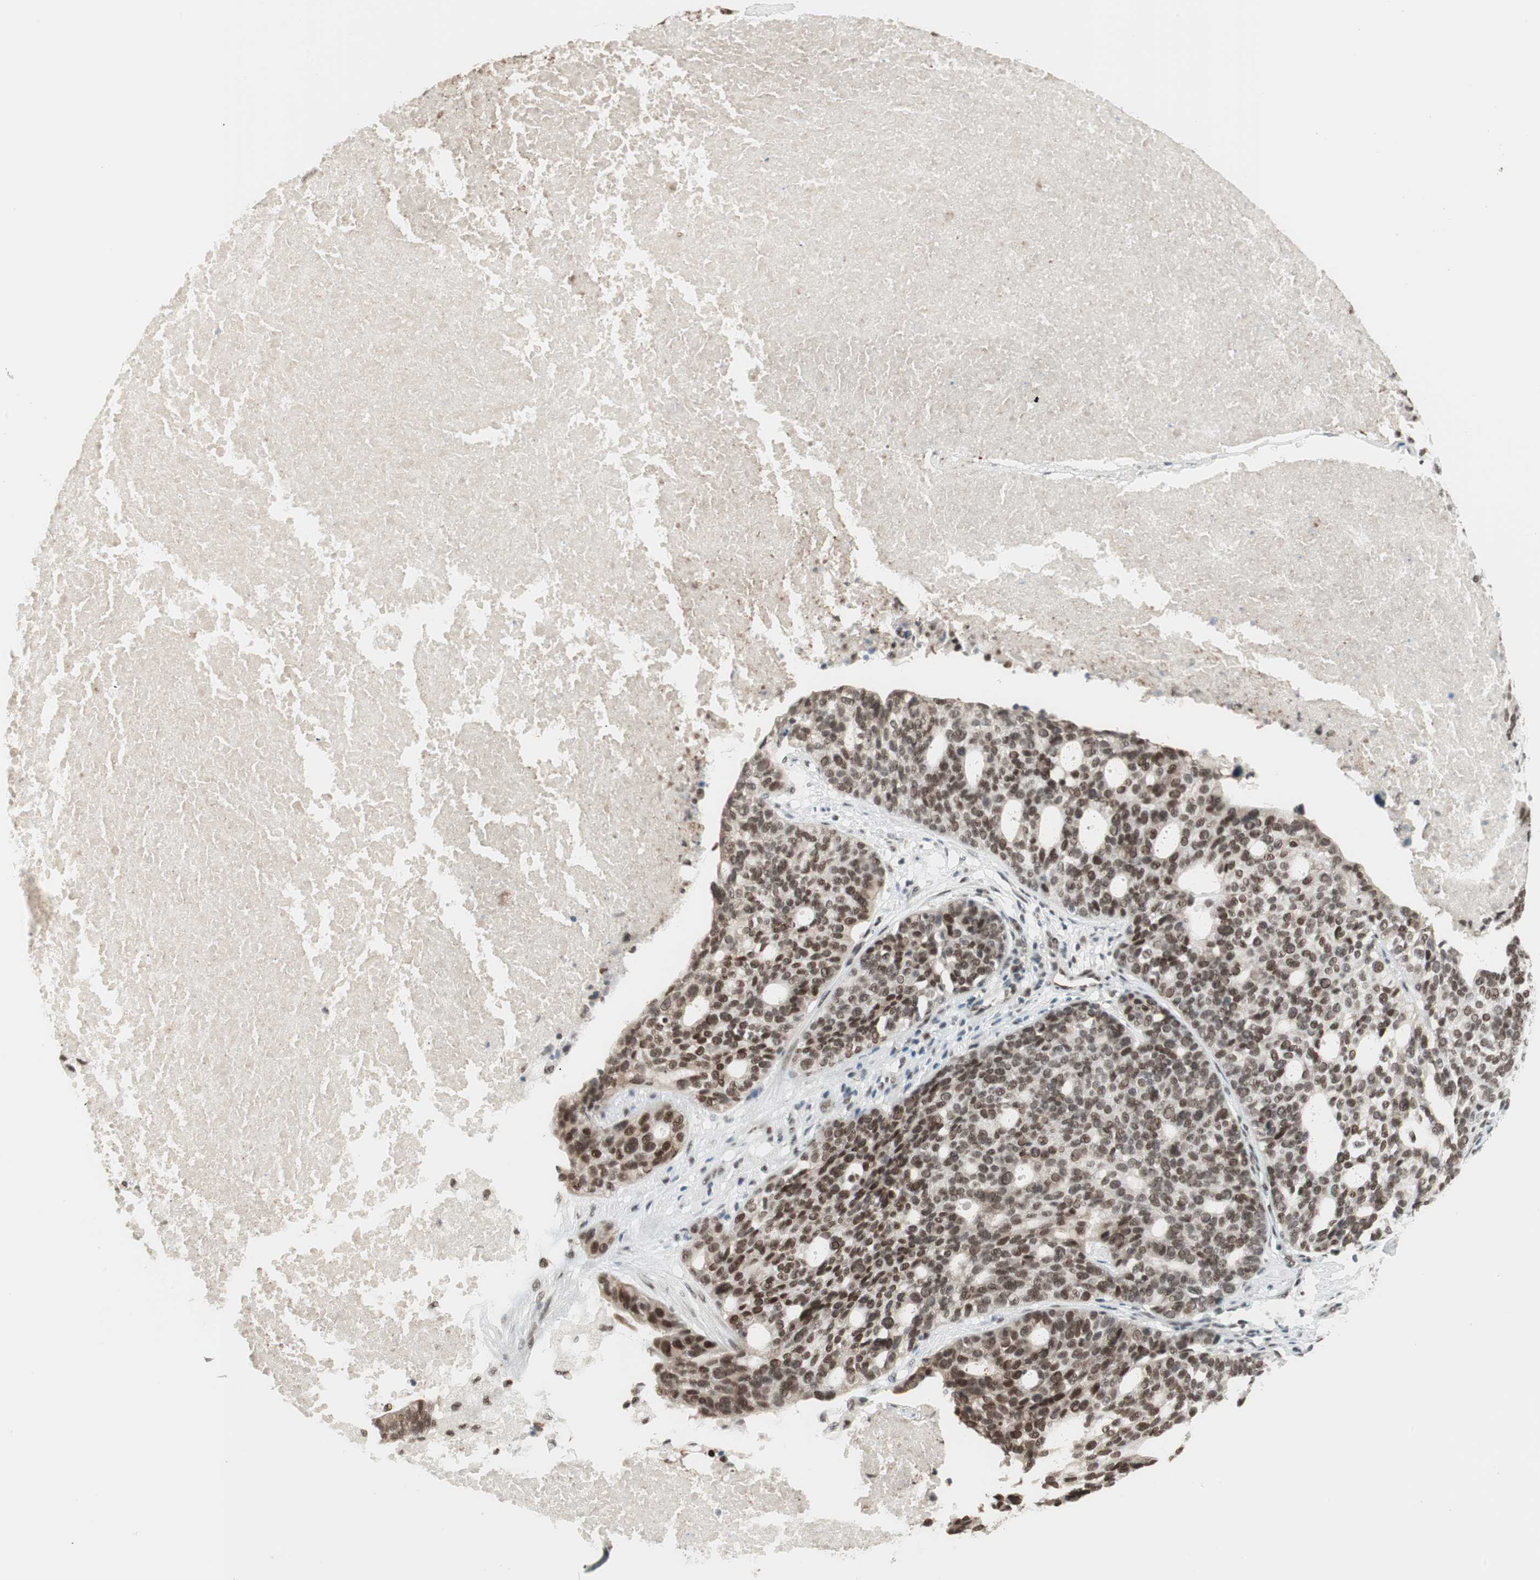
{"staining": {"intensity": "moderate", "quantity": ">75%", "location": "nuclear"}, "tissue": "ovarian cancer", "cell_type": "Tumor cells", "image_type": "cancer", "snomed": [{"axis": "morphology", "description": "Cystadenocarcinoma, serous, NOS"}, {"axis": "topography", "description": "Ovary"}], "caption": "Immunohistochemical staining of serous cystadenocarcinoma (ovarian) displays medium levels of moderate nuclear protein positivity in about >75% of tumor cells.", "gene": "SMARCE1", "patient": {"sex": "female", "age": 59}}